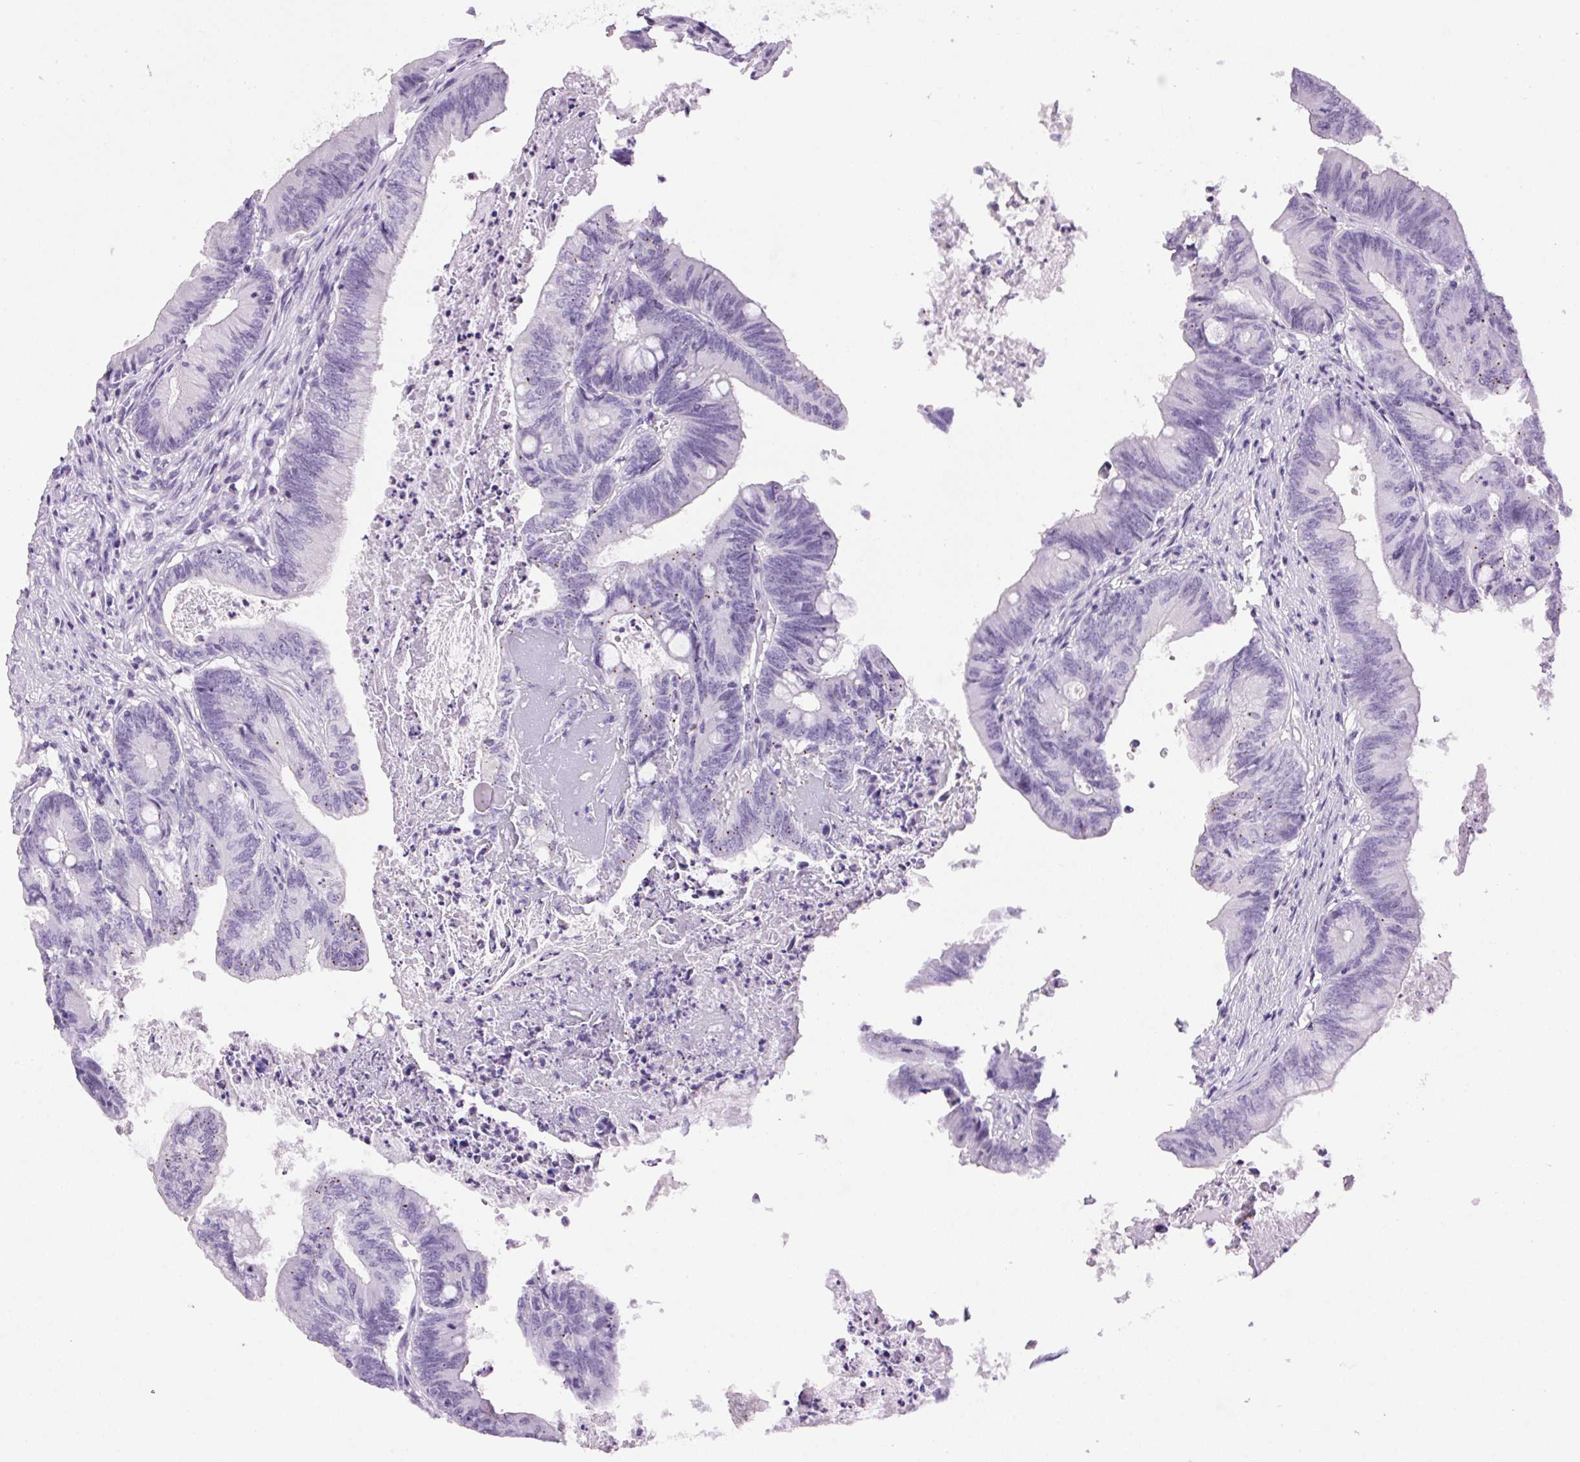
{"staining": {"intensity": "negative", "quantity": "none", "location": "none"}, "tissue": "colorectal cancer", "cell_type": "Tumor cells", "image_type": "cancer", "snomed": [{"axis": "morphology", "description": "Adenocarcinoma, NOS"}, {"axis": "topography", "description": "Colon"}], "caption": "This micrograph is of colorectal cancer stained with IHC to label a protein in brown with the nuclei are counter-stained blue. There is no expression in tumor cells.", "gene": "TMEM88B", "patient": {"sex": "female", "age": 70}}